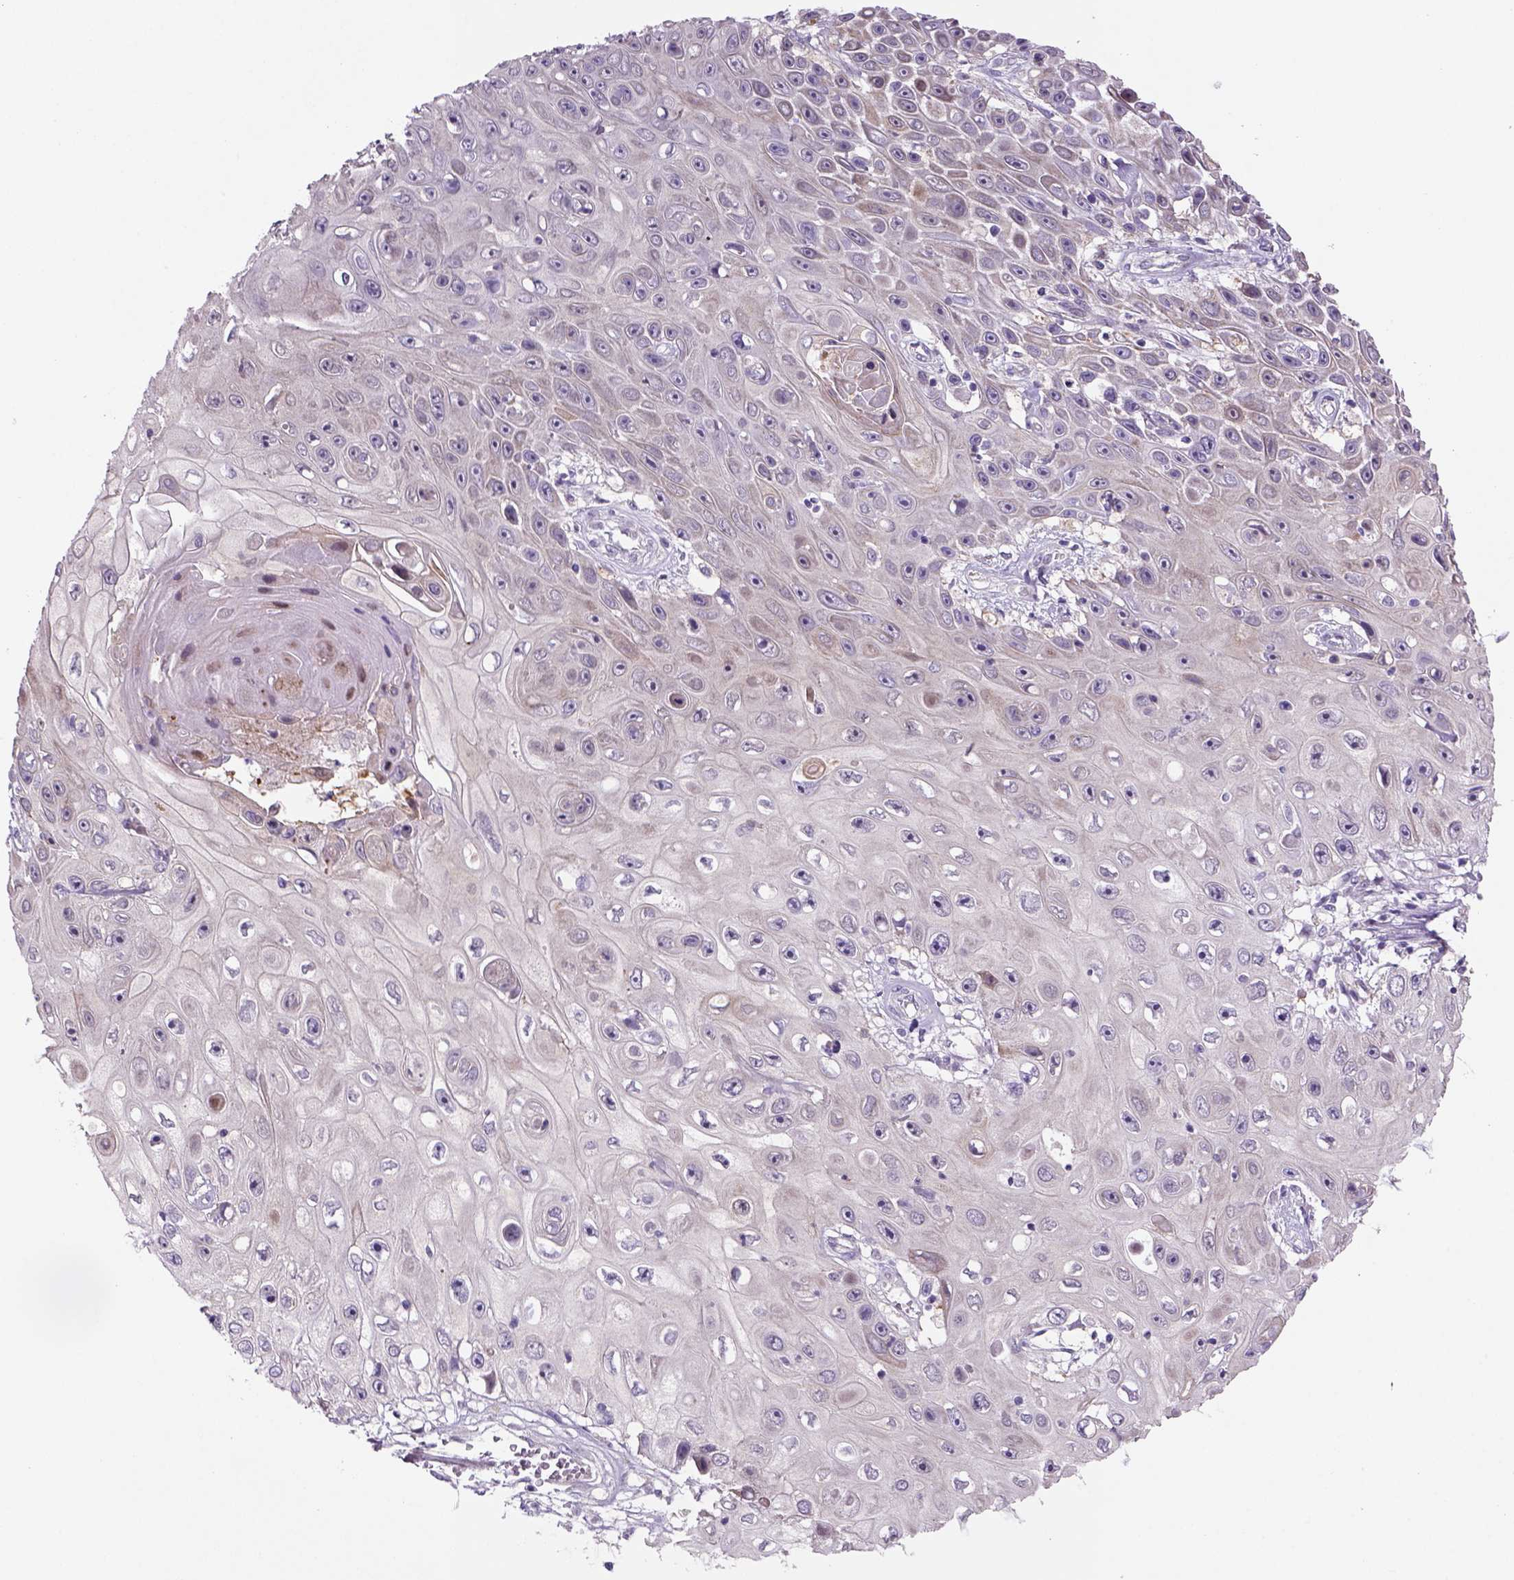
{"staining": {"intensity": "weak", "quantity": "<25%", "location": "cytoplasmic/membranous"}, "tissue": "skin cancer", "cell_type": "Tumor cells", "image_type": "cancer", "snomed": [{"axis": "morphology", "description": "Squamous cell carcinoma, NOS"}, {"axis": "topography", "description": "Skin"}], "caption": "Immunohistochemical staining of human squamous cell carcinoma (skin) exhibits no significant staining in tumor cells.", "gene": "ADGRV1", "patient": {"sex": "male", "age": 82}}